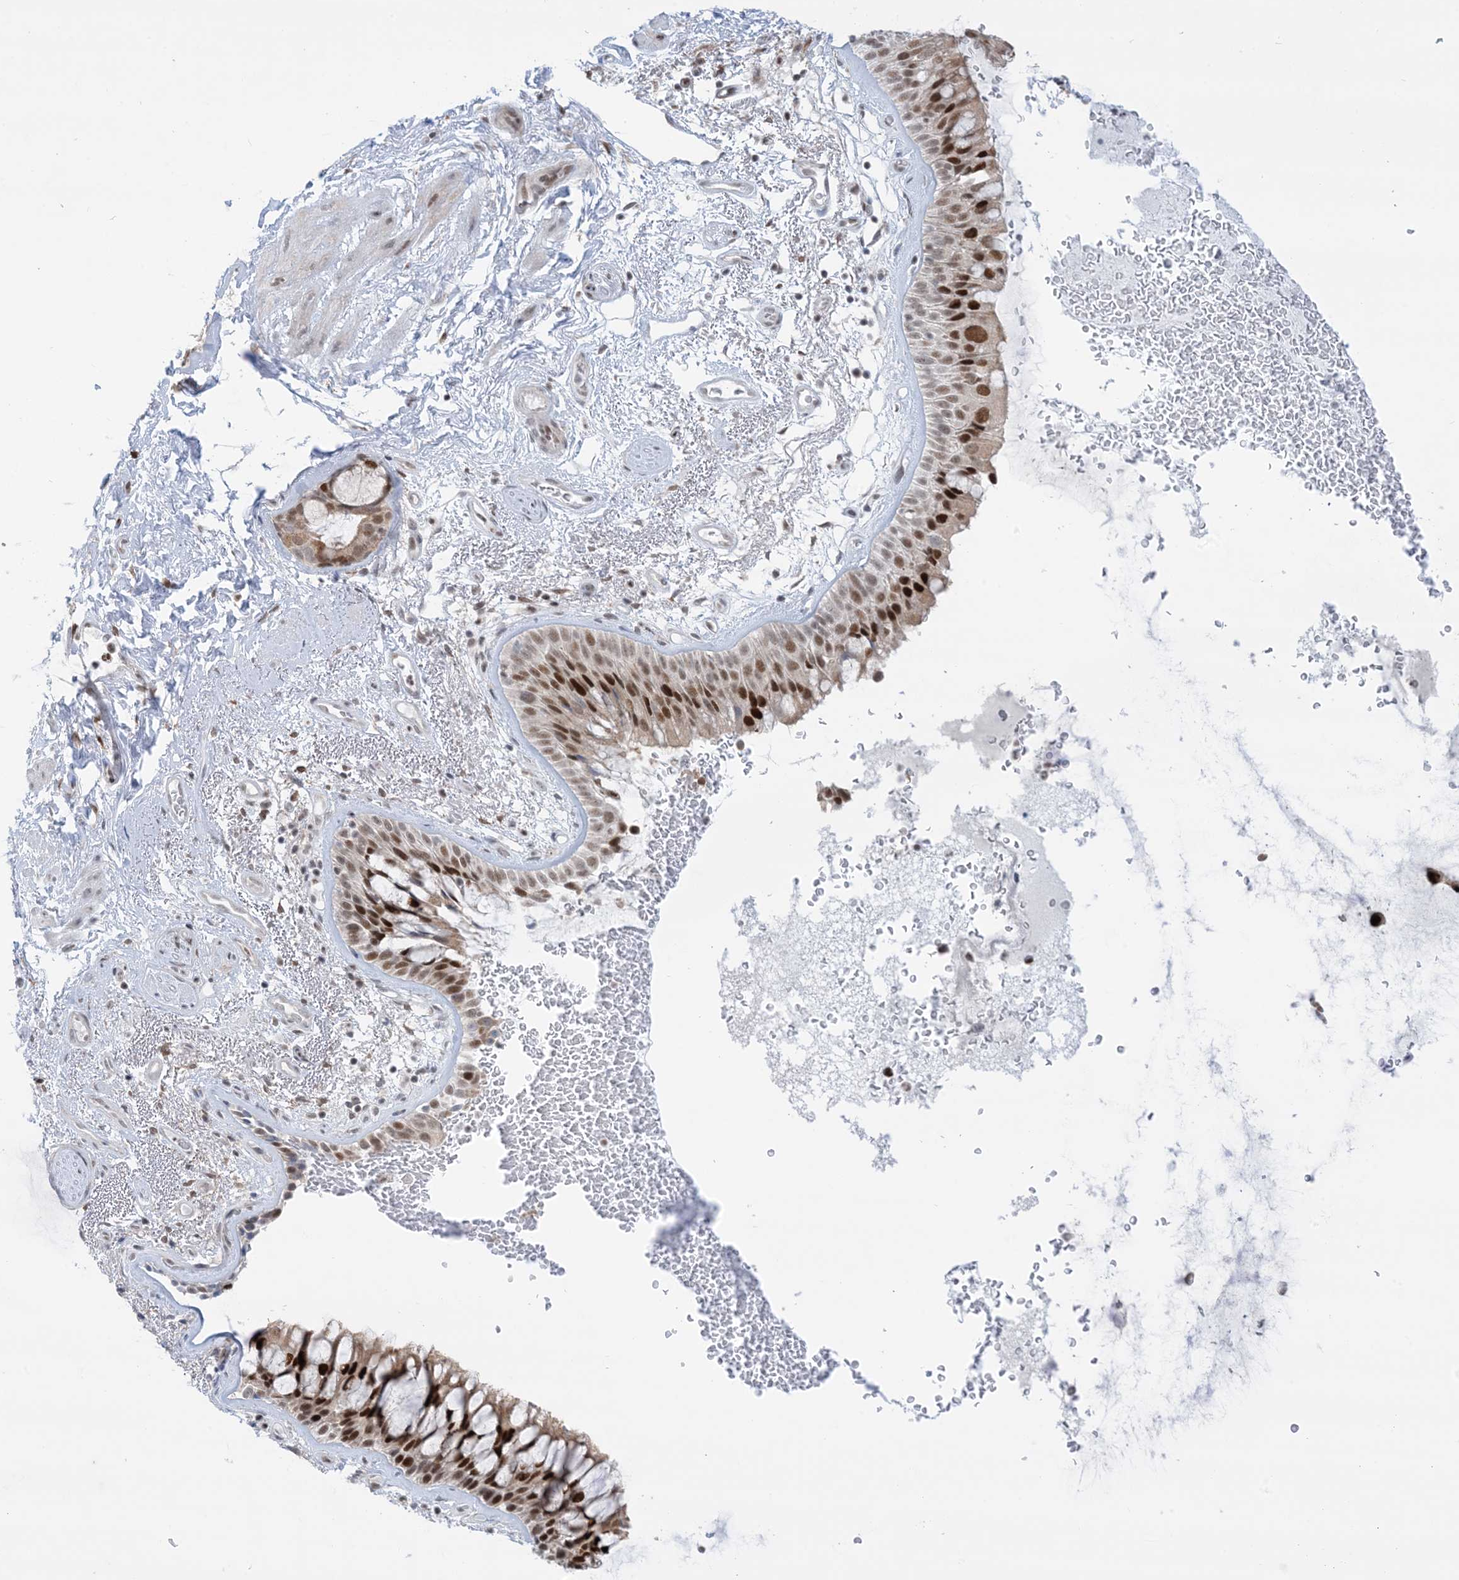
{"staining": {"intensity": "moderate", "quantity": ">75%", "location": "nuclear"}, "tissue": "bronchus", "cell_type": "Respiratory epithelial cells", "image_type": "normal", "snomed": [{"axis": "morphology", "description": "Normal tissue, NOS"}, {"axis": "morphology", "description": "Squamous cell carcinoma, NOS"}, {"axis": "topography", "description": "Lymph node"}, {"axis": "topography", "description": "Bronchus"}, {"axis": "topography", "description": "Lung"}], "caption": "This micrograph reveals unremarkable bronchus stained with immunohistochemistry to label a protein in brown. The nuclear of respiratory epithelial cells show moderate positivity for the protein. Nuclei are counter-stained blue.", "gene": "TFPT", "patient": {"sex": "male", "age": 66}}